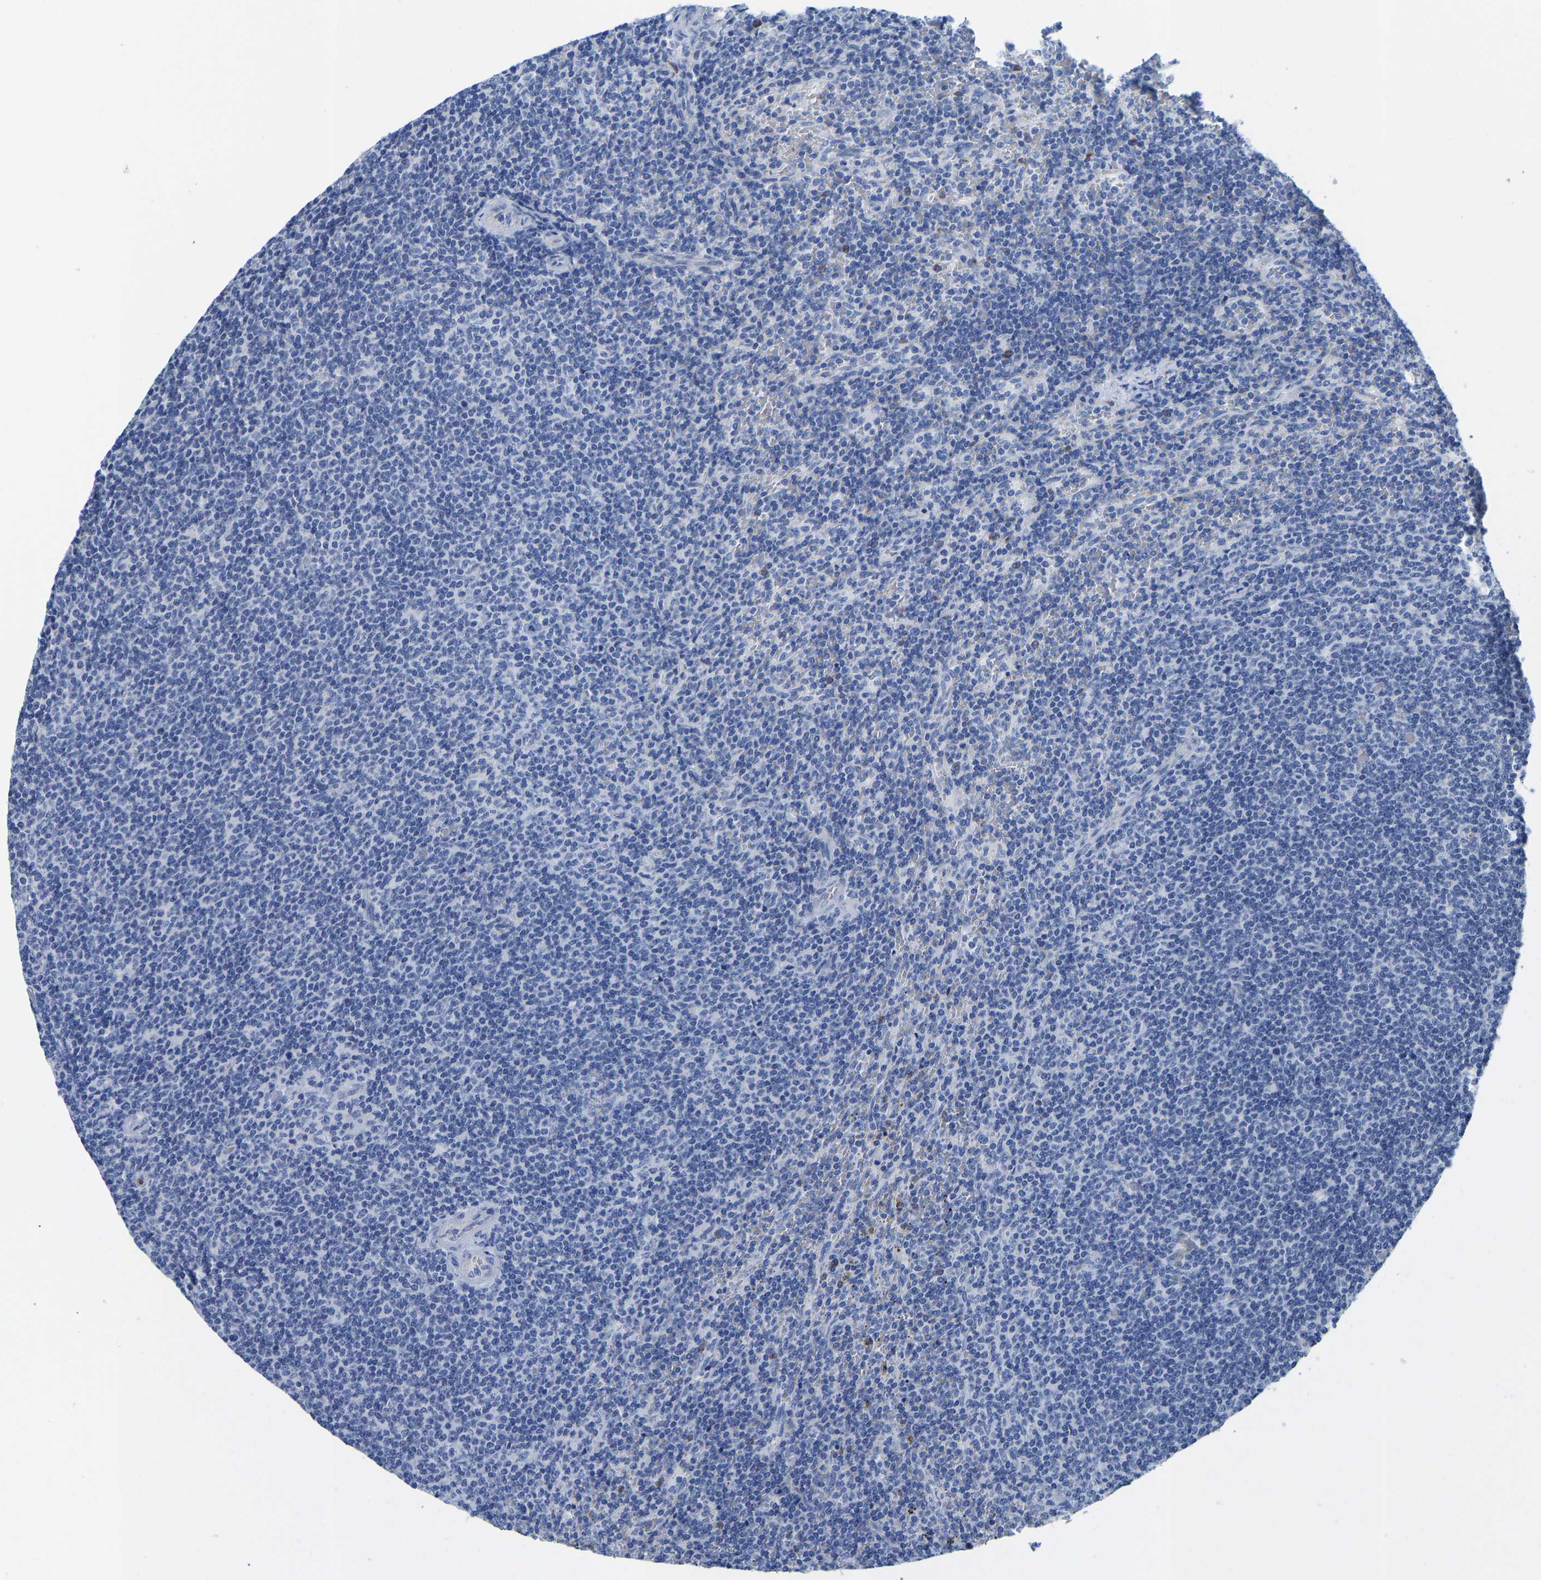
{"staining": {"intensity": "negative", "quantity": "none", "location": "none"}, "tissue": "lymphoma", "cell_type": "Tumor cells", "image_type": "cancer", "snomed": [{"axis": "morphology", "description": "Malignant lymphoma, non-Hodgkin's type, Low grade"}, {"axis": "topography", "description": "Spleen"}], "caption": "The image reveals no significant positivity in tumor cells of malignant lymphoma, non-Hodgkin's type (low-grade). (DAB immunohistochemistry (IHC), high magnification).", "gene": "NKAIN3", "patient": {"sex": "female", "age": 50}}